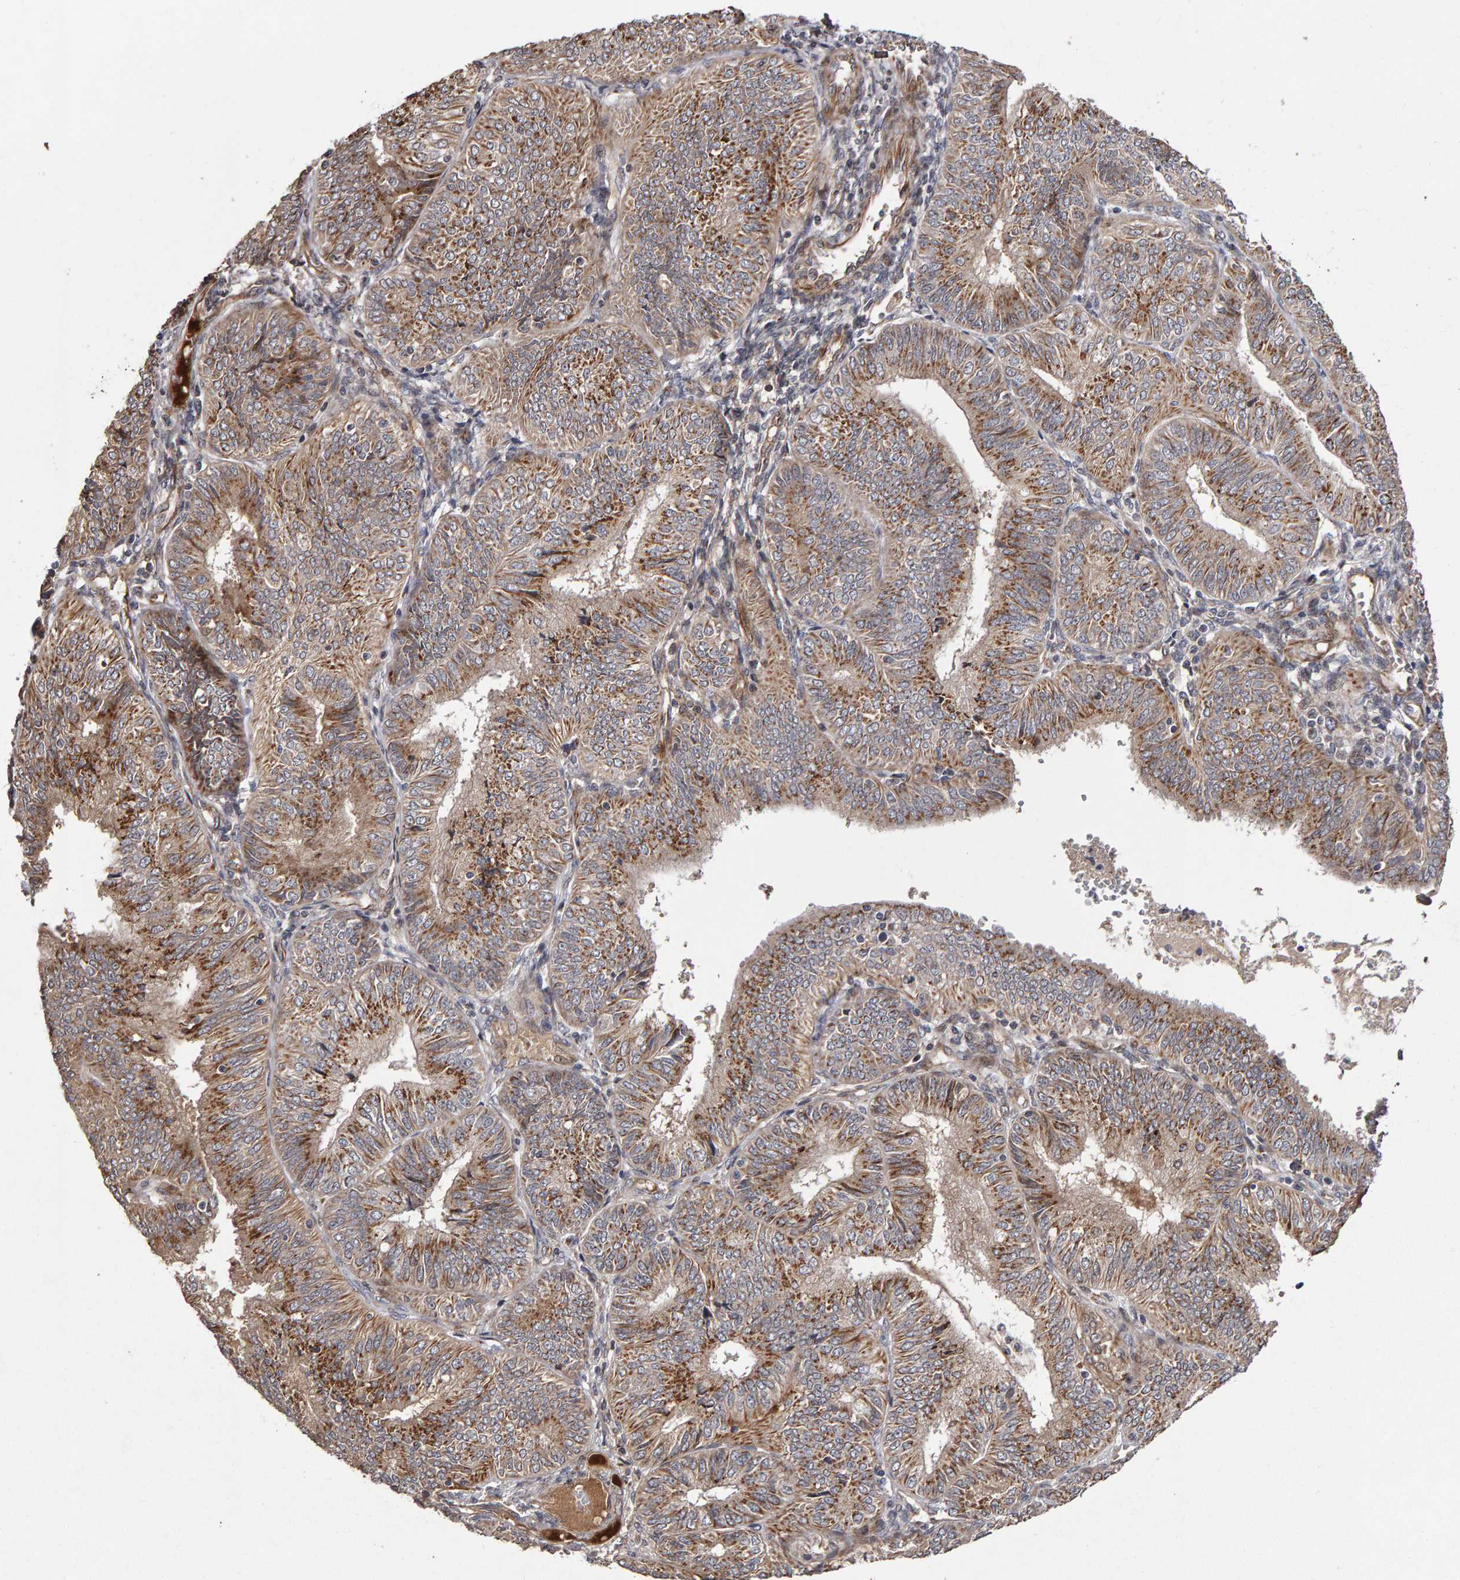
{"staining": {"intensity": "moderate", "quantity": ">75%", "location": "cytoplasmic/membranous"}, "tissue": "endometrial cancer", "cell_type": "Tumor cells", "image_type": "cancer", "snomed": [{"axis": "morphology", "description": "Adenocarcinoma, NOS"}, {"axis": "topography", "description": "Endometrium"}], "caption": "Immunohistochemistry (IHC) of human adenocarcinoma (endometrial) reveals medium levels of moderate cytoplasmic/membranous expression in about >75% of tumor cells.", "gene": "CANT1", "patient": {"sex": "female", "age": 58}}